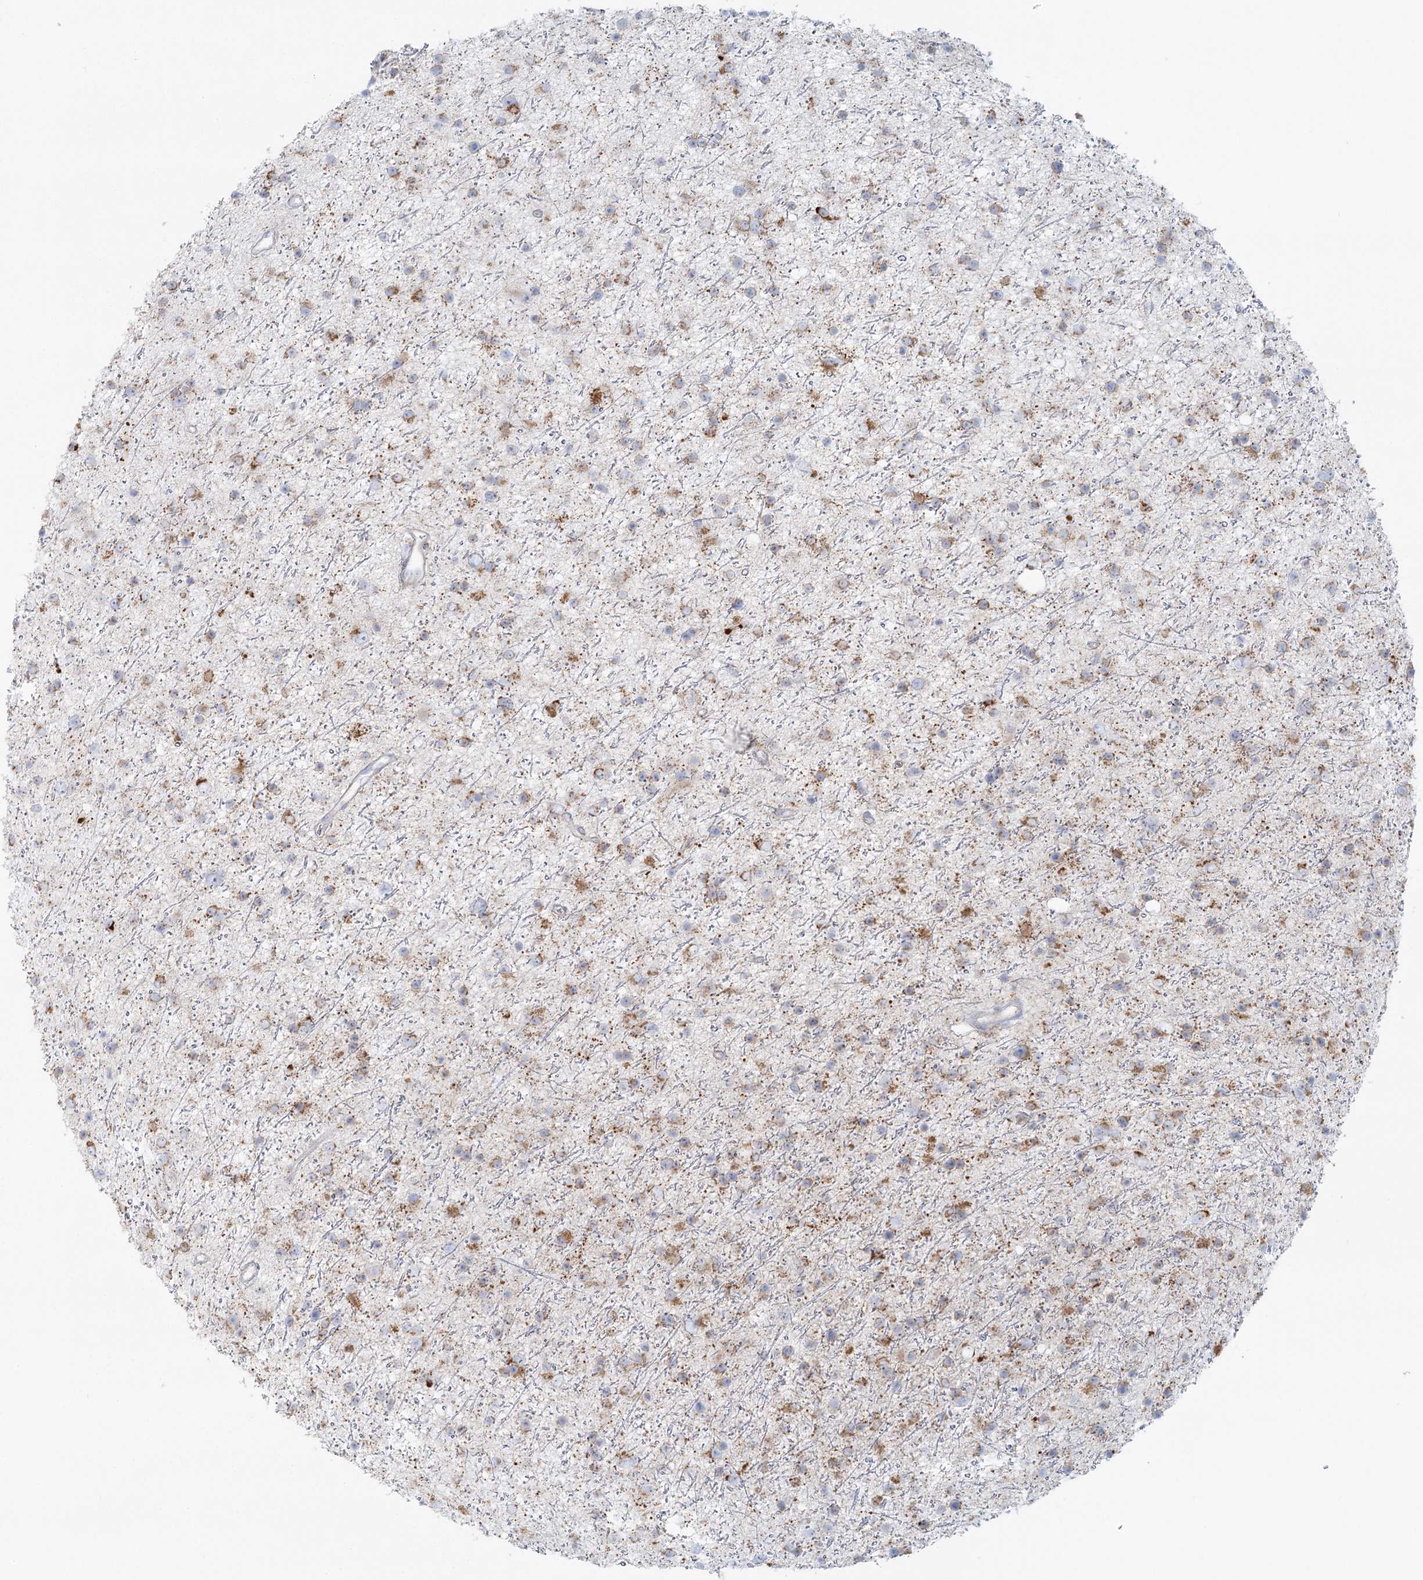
{"staining": {"intensity": "moderate", "quantity": "25%-75%", "location": "cytoplasmic/membranous"}, "tissue": "glioma", "cell_type": "Tumor cells", "image_type": "cancer", "snomed": [{"axis": "morphology", "description": "Glioma, malignant, Low grade"}, {"axis": "topography", "description": "Cerebral cortex"}], "caption": "Immunohistochemistry histopathology image of neoplastic tissue: low-grade glioma (malignant) stained using immunohistochemistry (IHC) reveals medium levels of moderate protein expression localized specifically in the cytoplasmic/membranous of tumor cells, appearing as a cytoplasmic/membranous brown color.", "gene": "BPHL", "patient": {"sex": "female", "age": 39}}